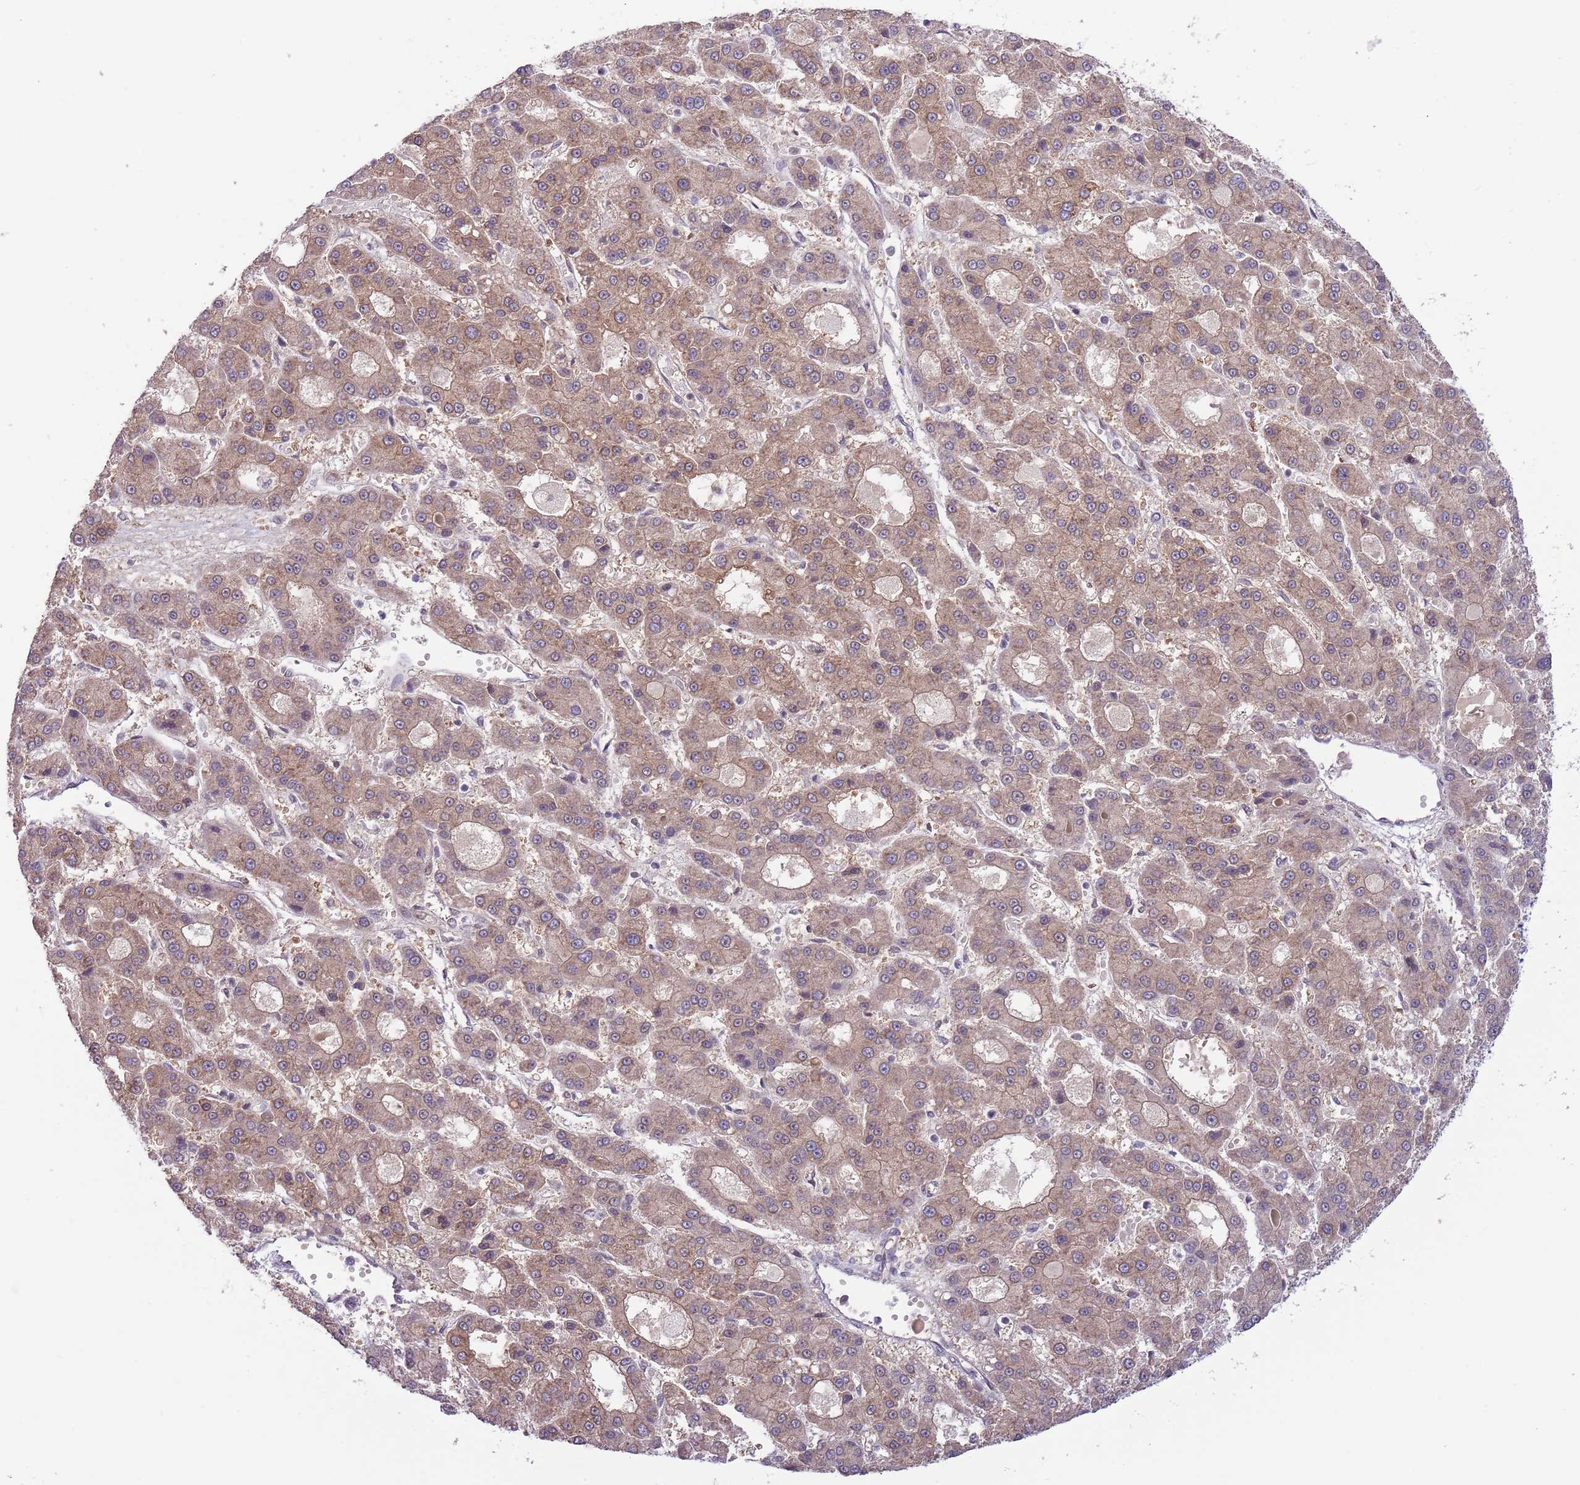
{"staining": {"intensity": "weak", "quantity": ">75%", "location": "cytoplasmic/membranous"}, "tissue": "liver cancer", "cell_type": "Tumor cells", "image_type": "cancer", "snomed": [{"axis": "morphology", "description": "Carcinoma, Hepatocellular, NOS"}, {"axis": "topography", "description": "Liver"}], "caption": "Immunohistochemical staining of liver cancer (hepatocellular carcinoma) displays low levels of weak cytoplasmic/membranous protein positivity in about >75% of tumor cells. The staining is performed using DAB (3,3'-diaminobenzidine) brown chromogen to label protein expression. The nuclei are counter-stained blue using hematoxylin.", "gene": "CHD1", "patient": {"sex": "male", "age": 70}}